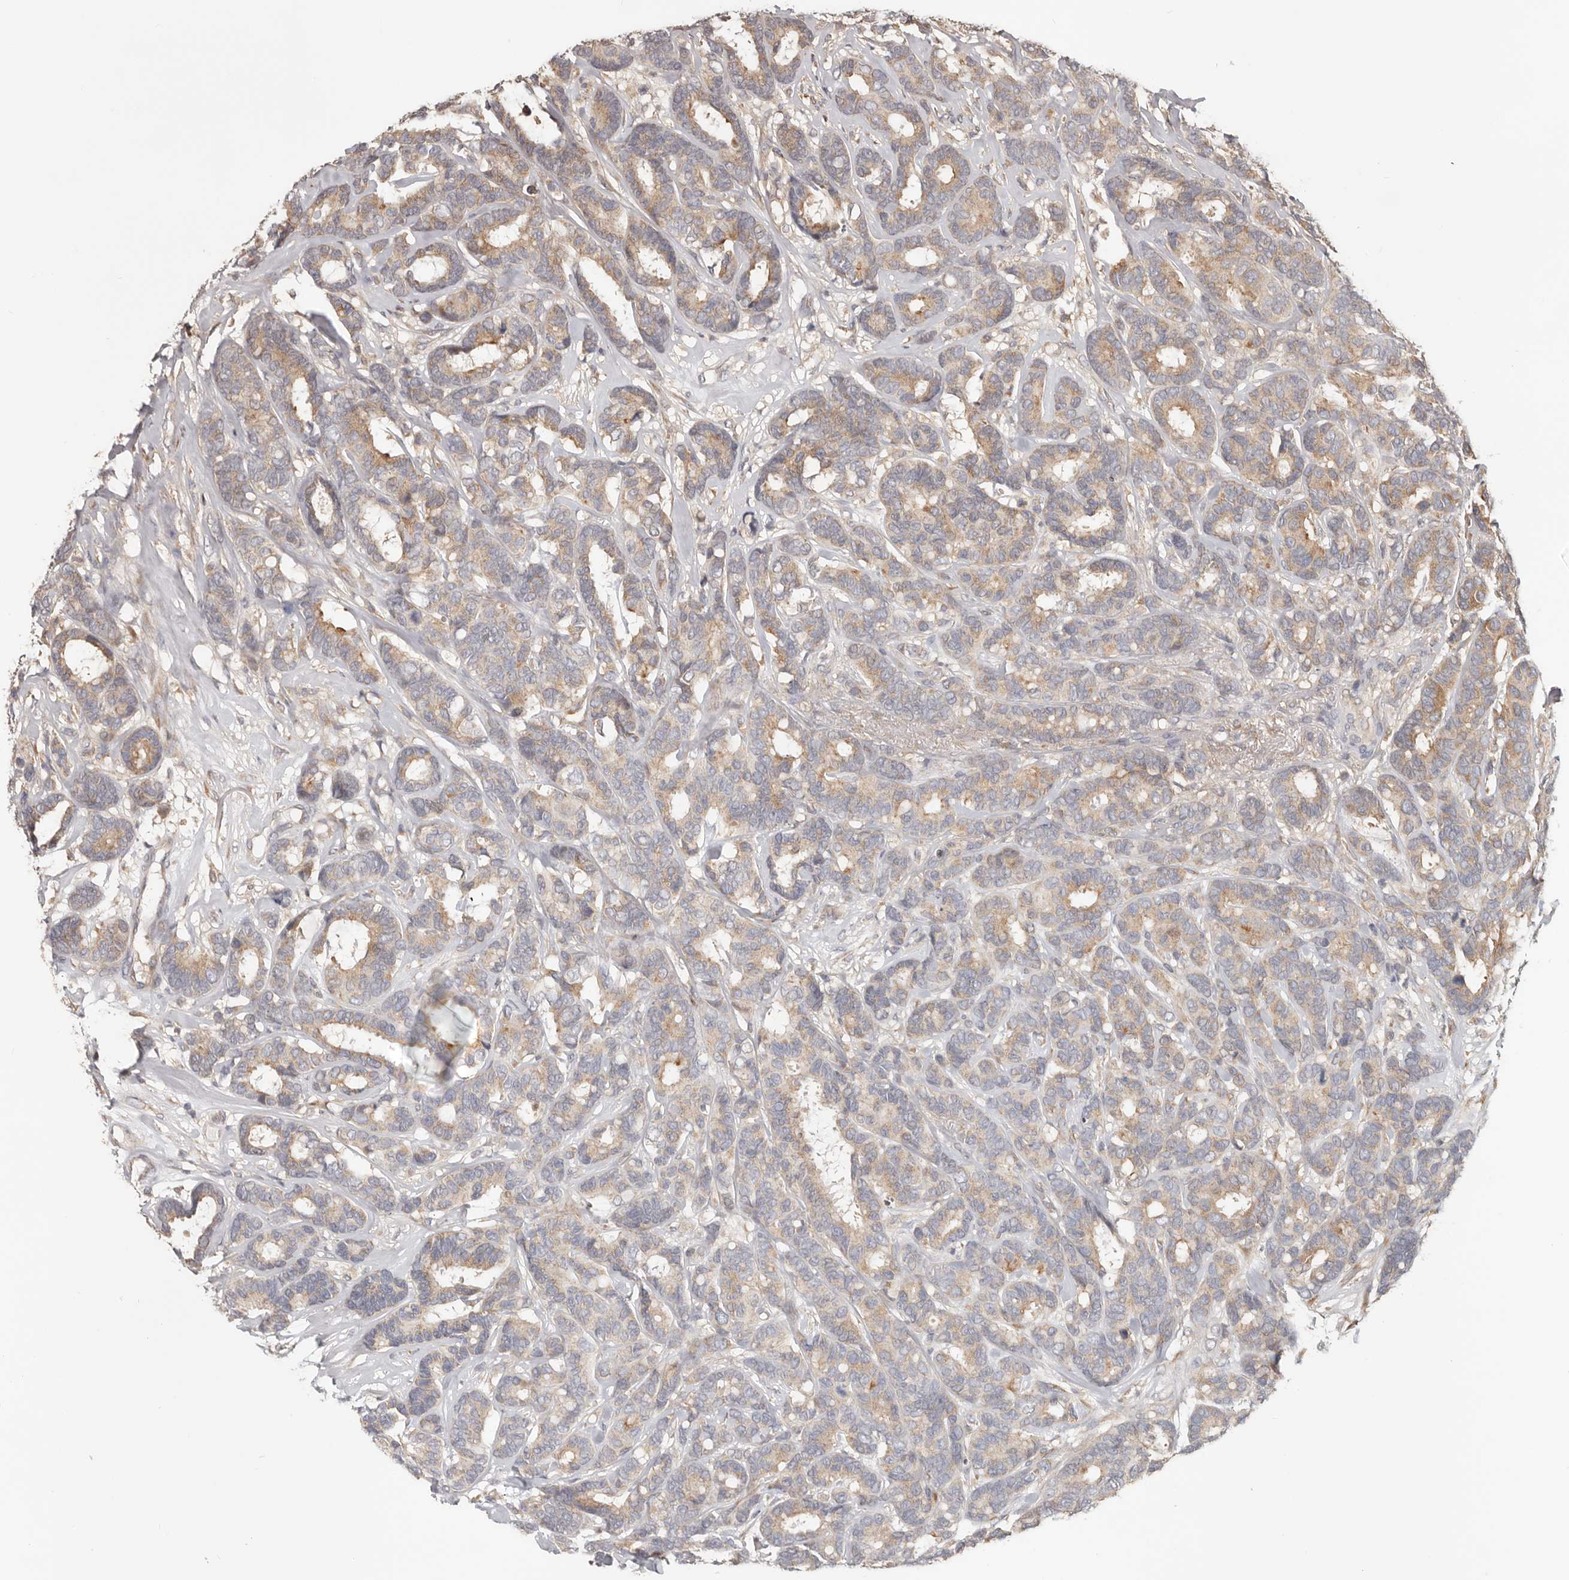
{"staining": {"intensity": "moderate", "quantity": ">75%", "location": "cytoplasmic/membranous"}, "tissue": "breast cancer", "cell_type": "Tumor cells", "image_type": "cancer", "snomed": [{"axis": "morphology", "description": "Duct carcinoma"}, {"axis": "topography", "description": "Breast"}], "caption": "Immunohistochemistry image of neoplastic tissue: human breast cancer stained using immunohistochemistry (IHC) demonstrates medium levels of moderate protein expression localized specifically in the cytoplasmic/membranous of tumor cells, appearing as a cytoplasmic/membranous brown color.", "gene": "LRP6", "patient": {"sex": "female", "age": 87}}